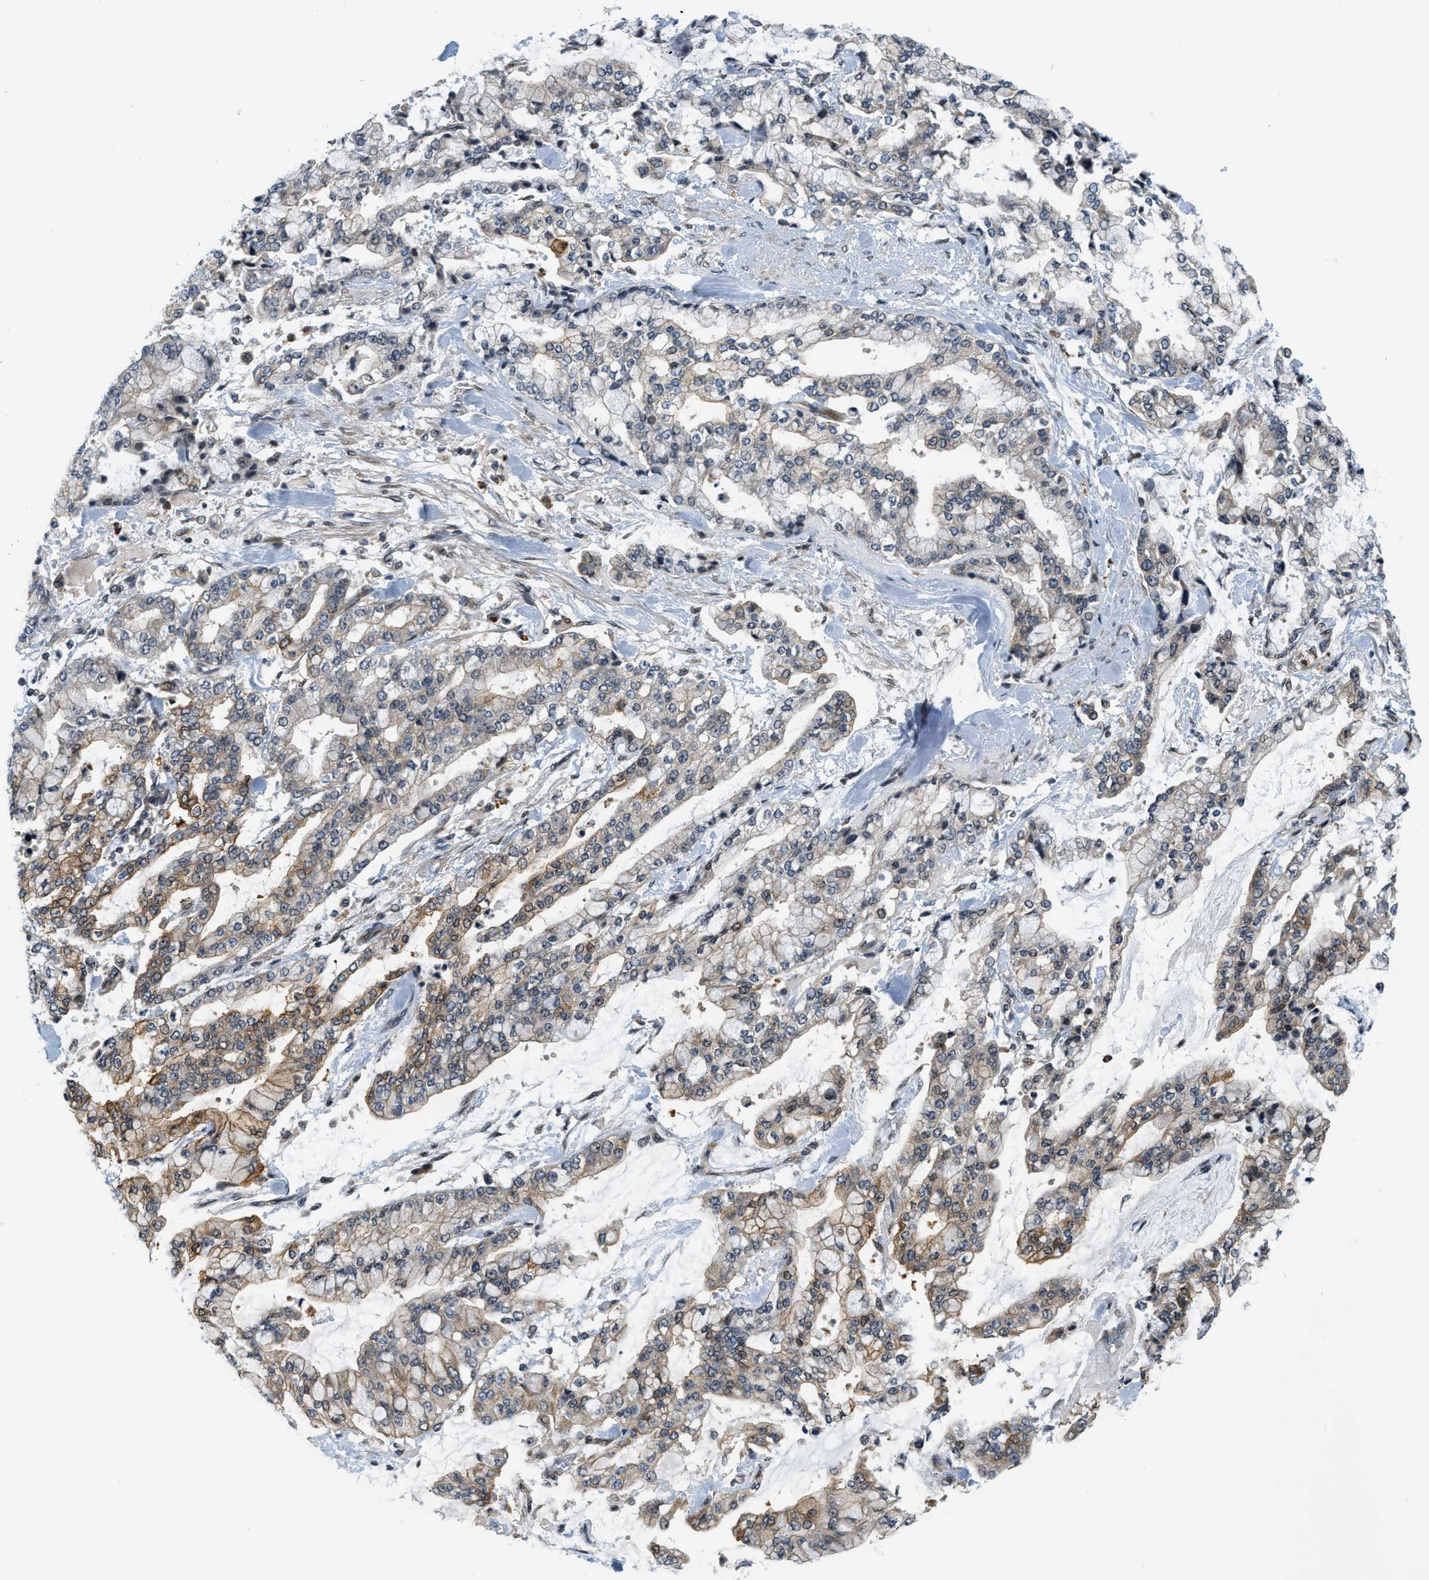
{"staining": {"intensity": "moderate", "quantity": "<25%", "location": "cytoplasmic/membranous"}, "tissue": "stomach cancer", "cell_type": "Tumor cells", "image_type": "cancer", "snomed": [{"axis": "morphology", "description": "Normal tissue, NOS"}, {"axis": "morphology", "description": "Adenocarcinoma, NOS"}, {"axis": "topography", "description": "Stomach, upper"}, {"axis": "topography", "description": "Stomach"}], "caption": "This is a photomicrograph of immunohistochemistry (IHC) staining of stomach cancer, which shows moderate expression in the cytoplasmic/membranous of tumor cells.", "gene": "KMT2A", "patient": {"sex": "male", "age": 76}}